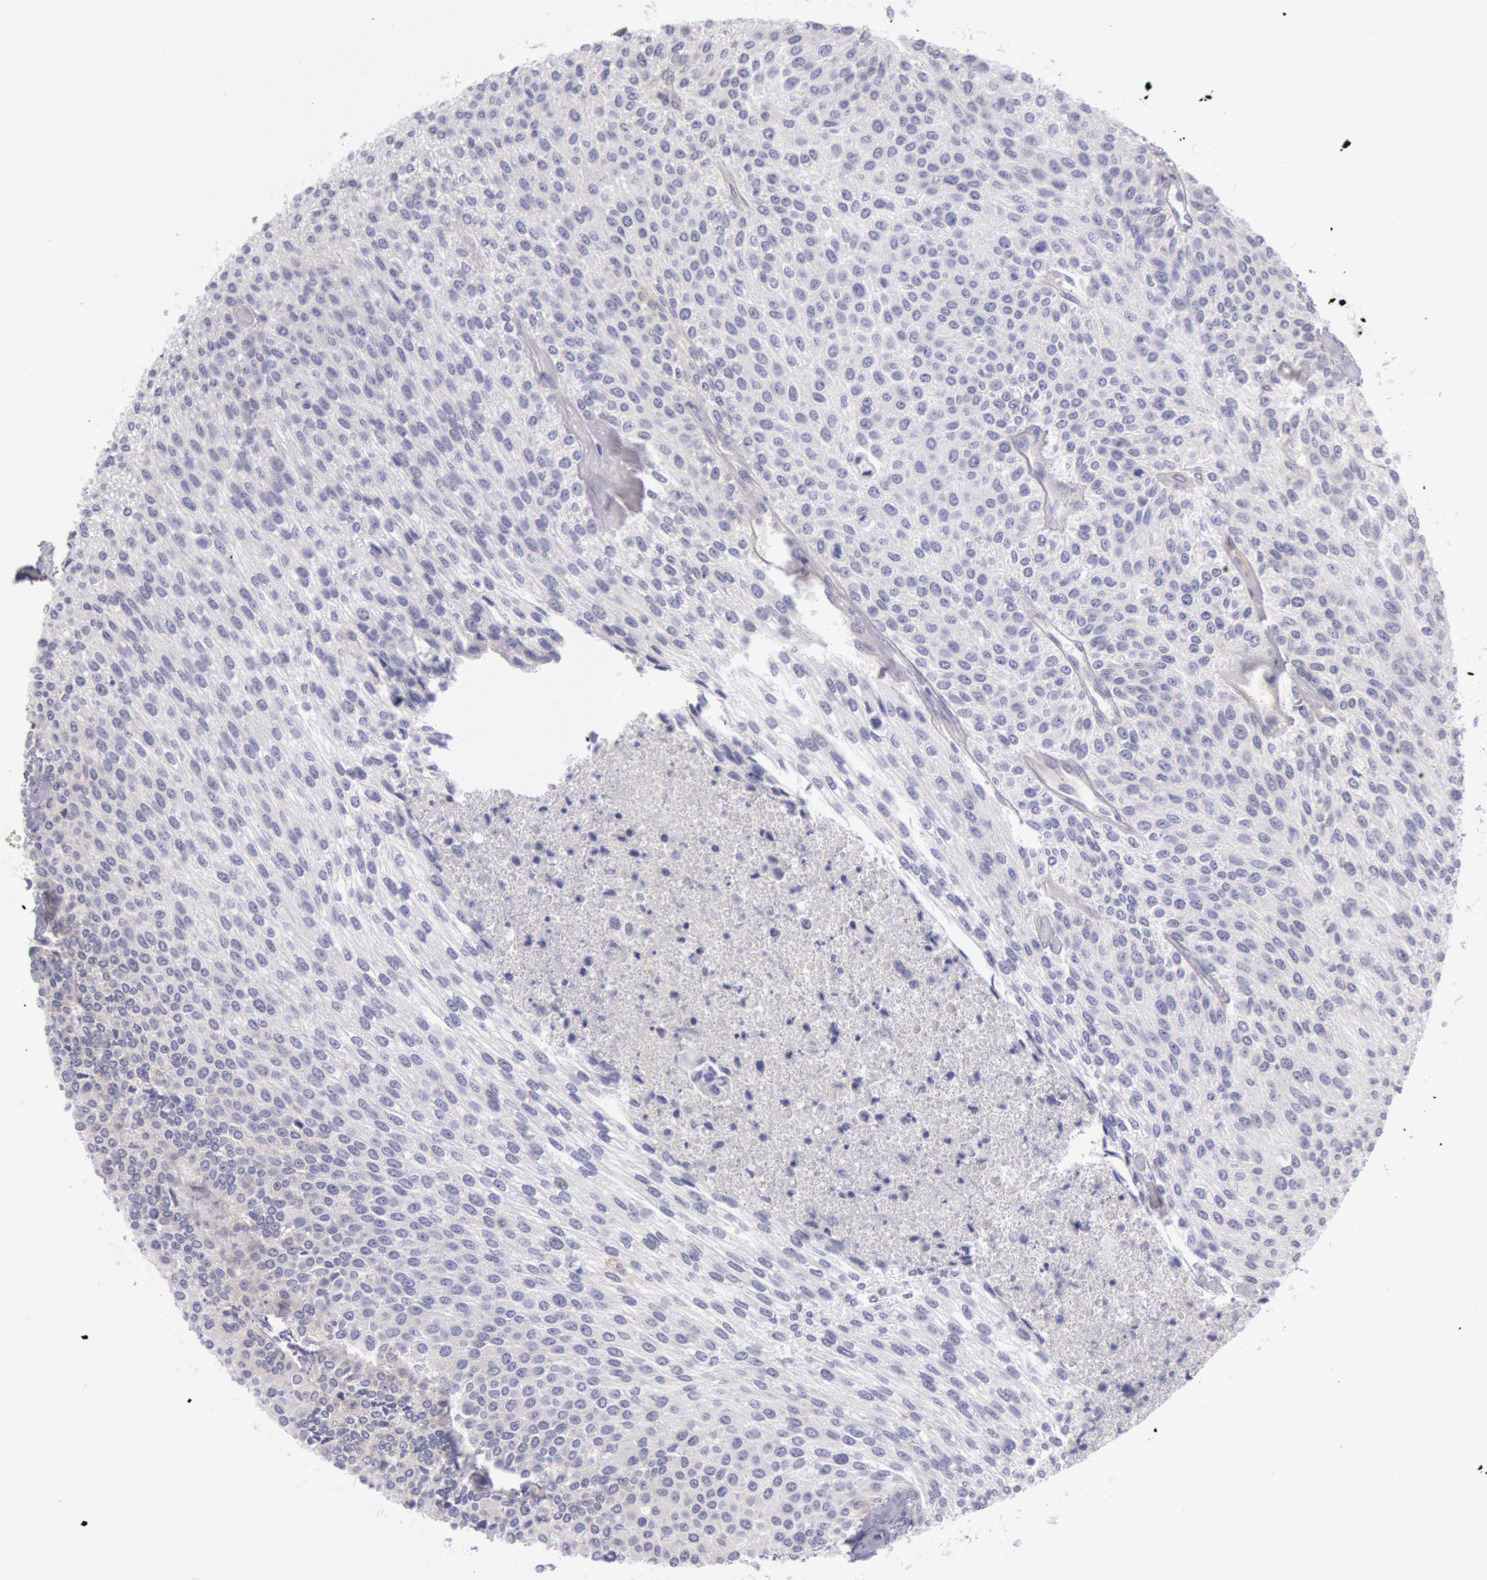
{"staining": {"intensity": "negative", "quantity": "none", "location": "none"}, "tissue": "urothelial cancer", "cell_type": "Tumor cells", "image_type": "cancer", "snomed": [{"axis": "morphology", "description": "Urothelial carcinoma, Low grade"}, {"axis": "topography", "description": "Urinary bladder"}], "caption": "Immunohistochemistry micrograph of neoplastic tissue: urothelial carcinoma (low-grade) stained with DAB reveals no significant protein expression in tumor cells.", "gene": "MYO5A", "patient": {"sex": "female", "age": 73}}